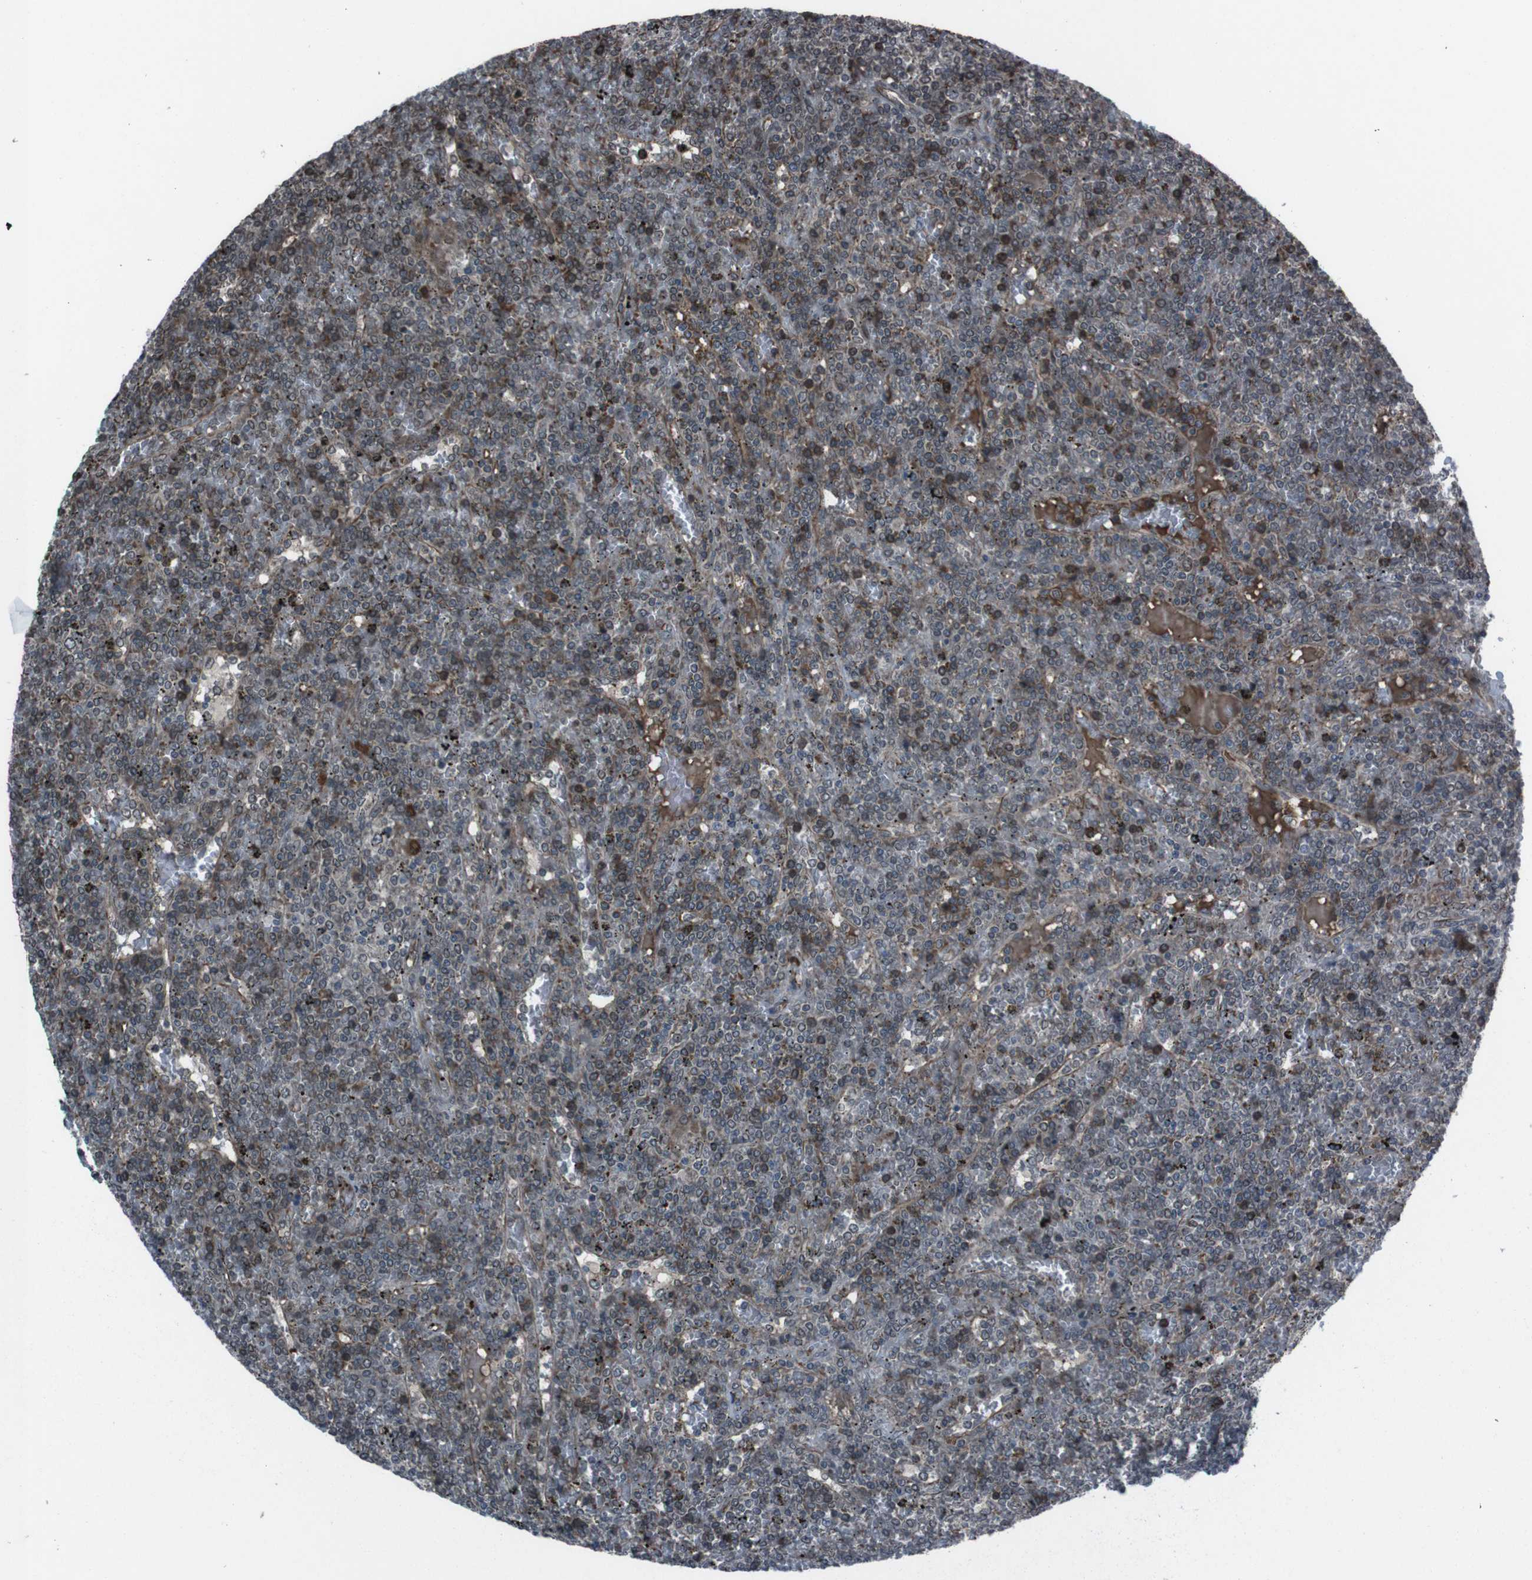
{"staining": {"intensity": "moderate", "quantity": "25%-75%", "location": "nuclear"}, "tissue": "lymphoma", "cell_type": "Tumor cells", "image_type": "cancer", "snomed": [{"axis": "morphology", "description": "Malignant lymphoma, non-Hodgkin's type, Low grade"}, {"axis": "topography", "description": "Spleen"}], "caption": "Immunohistochemistry (DAB (3,3'-diaminobenzidine)) staining of human low-grade malignant lymphoma, non-Hodgkin's type exhibits moderate nuclear protein staining in approximately 25%-75% of tumor cells. (Stains: DAB in brown, nuclei in blue, Microscopy: brightfield microscopy at high magnification).", "gene": "SS18L1", "patient": {"sex": "female", "age": 19}}